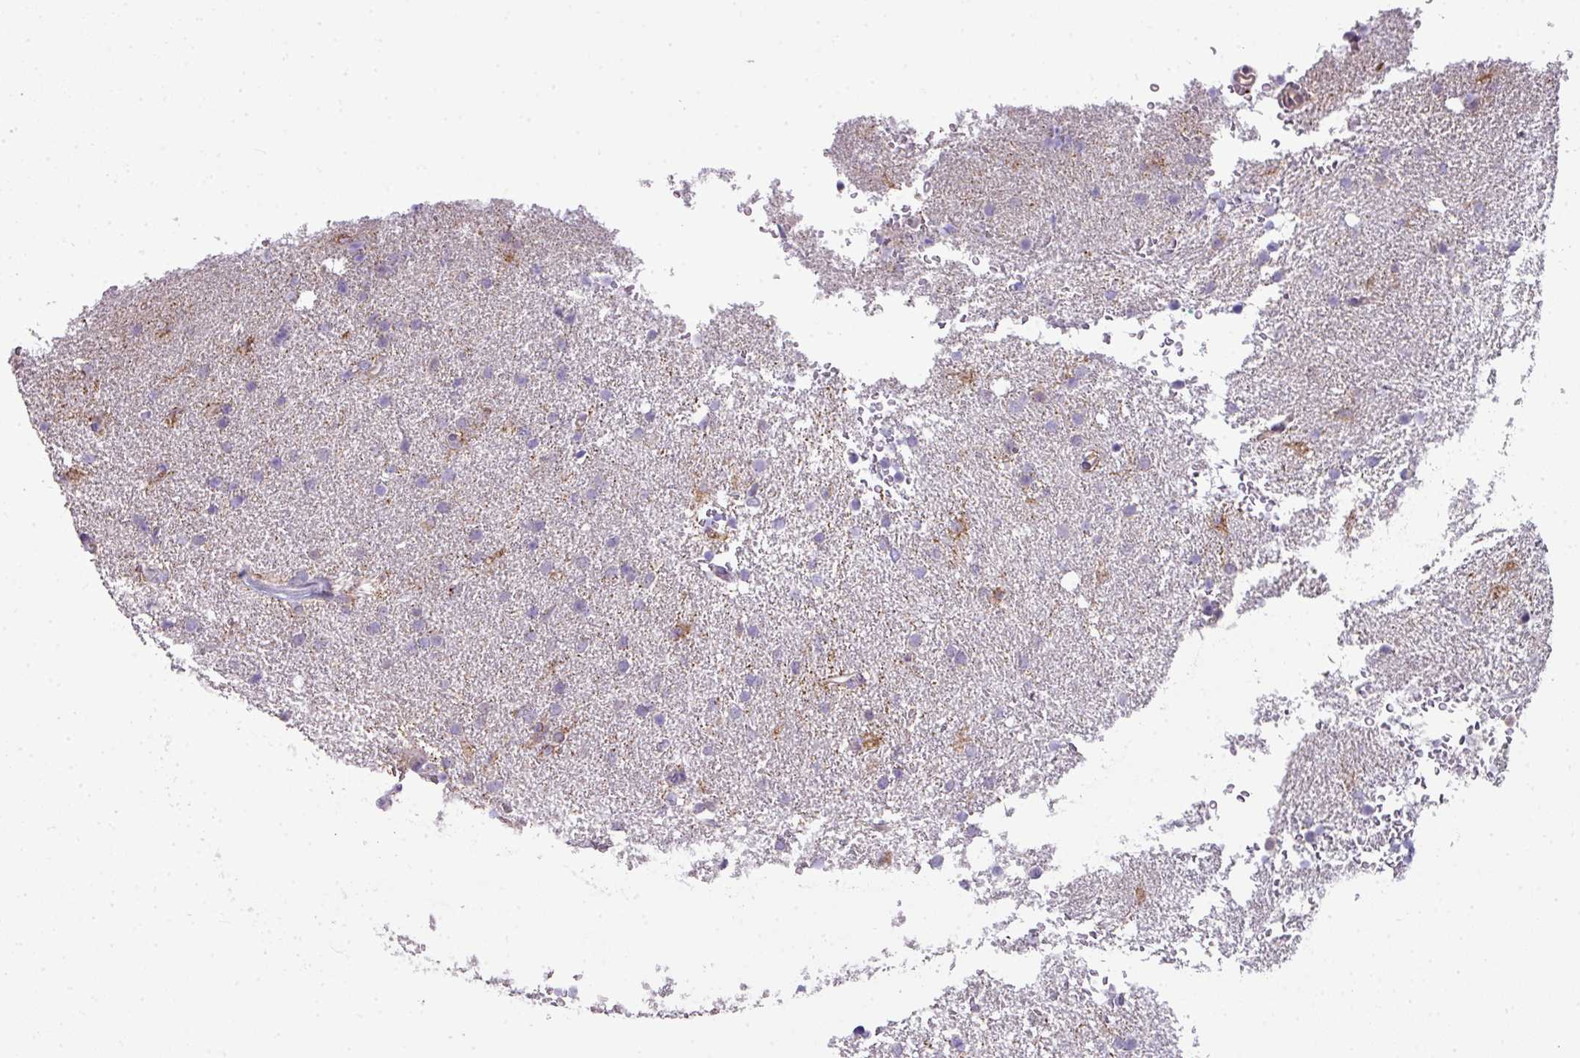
{"staining": {"intensity": "moderate", "quantity": "<25%", "location": "cytoplasmic/membranous"}, "tissue": "glioma", "cell_type": "Tumor cells", "image_type": "cancer", "snomed": [{"axis": "morphology", "description": "Glioma, malignant, High grade"}, {"axis": "topography", "description": "Brain"}], "caption": "Tumor cells demonstrate moderate cytoplasmic/membranous staining in about <25% of cells in malignant glioma (high-grade).", "gene": "STAT5A", "patient": {"sex": "male", "age": 72}}